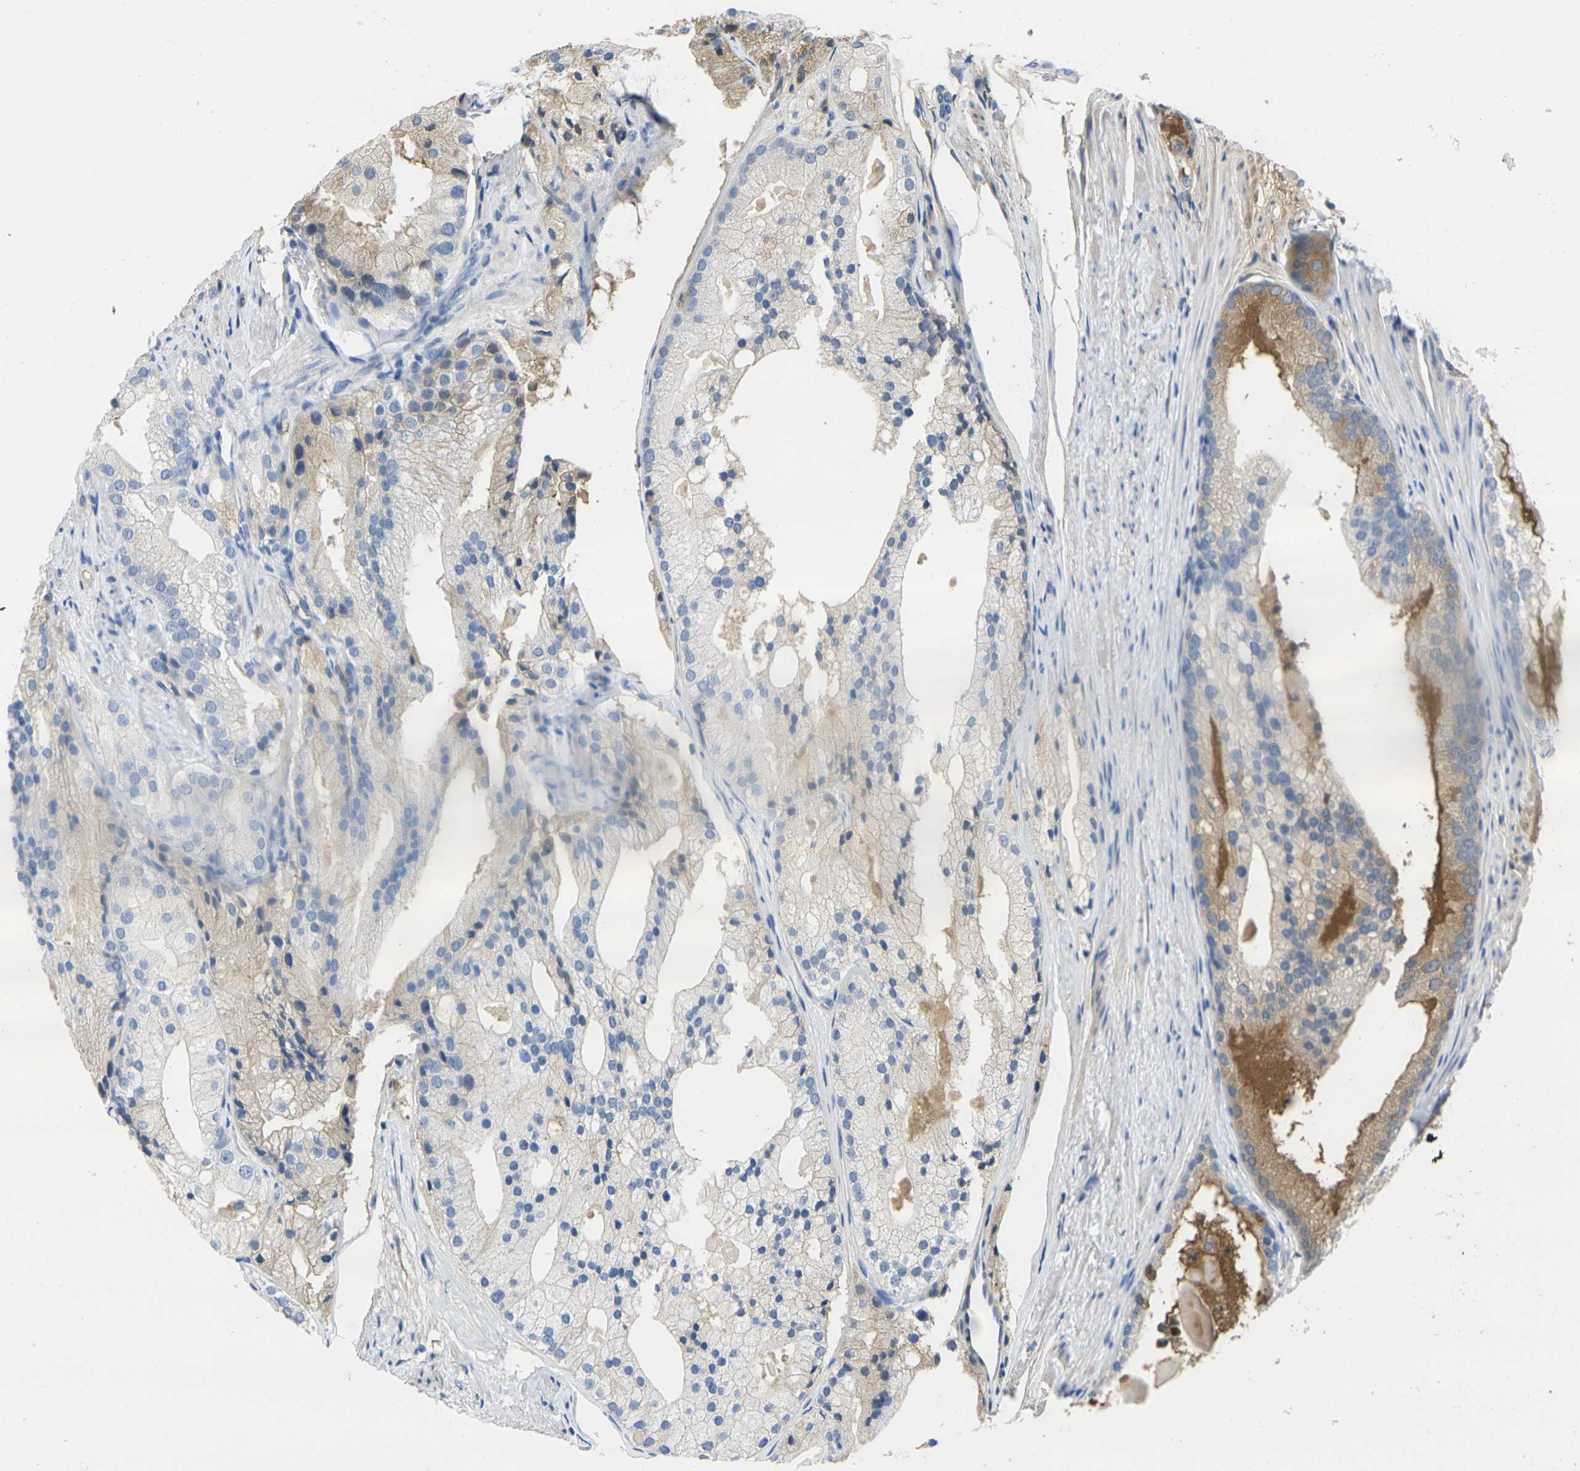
{"staining": {"intensity": "moderate", "quantity": "<25%", "location": "cytoplasmic/membranous"}, "tissue": "prostate cancer", "cell_type": "Tumor cells", "image_type": "cancer", "snomed": [{"axis": "morphology", "description": "Adenocarcinoma, Low grade"}, {"axis": "topography", "description": "Prostate"}], "caption": "Adenocarcinoma (low-grade) (prostate) tissue displays moderate cytoplasmic/membranous staining in approximately <25% of tumor cells The staining is performed using DAB (3,3'-diaminobenzidine) brown chromogen to label protein expression. The nuclei are counter-stained blue using hematoxylin.", "gene": "GREM2", "patient": {"sex": "male", "age": 69}}